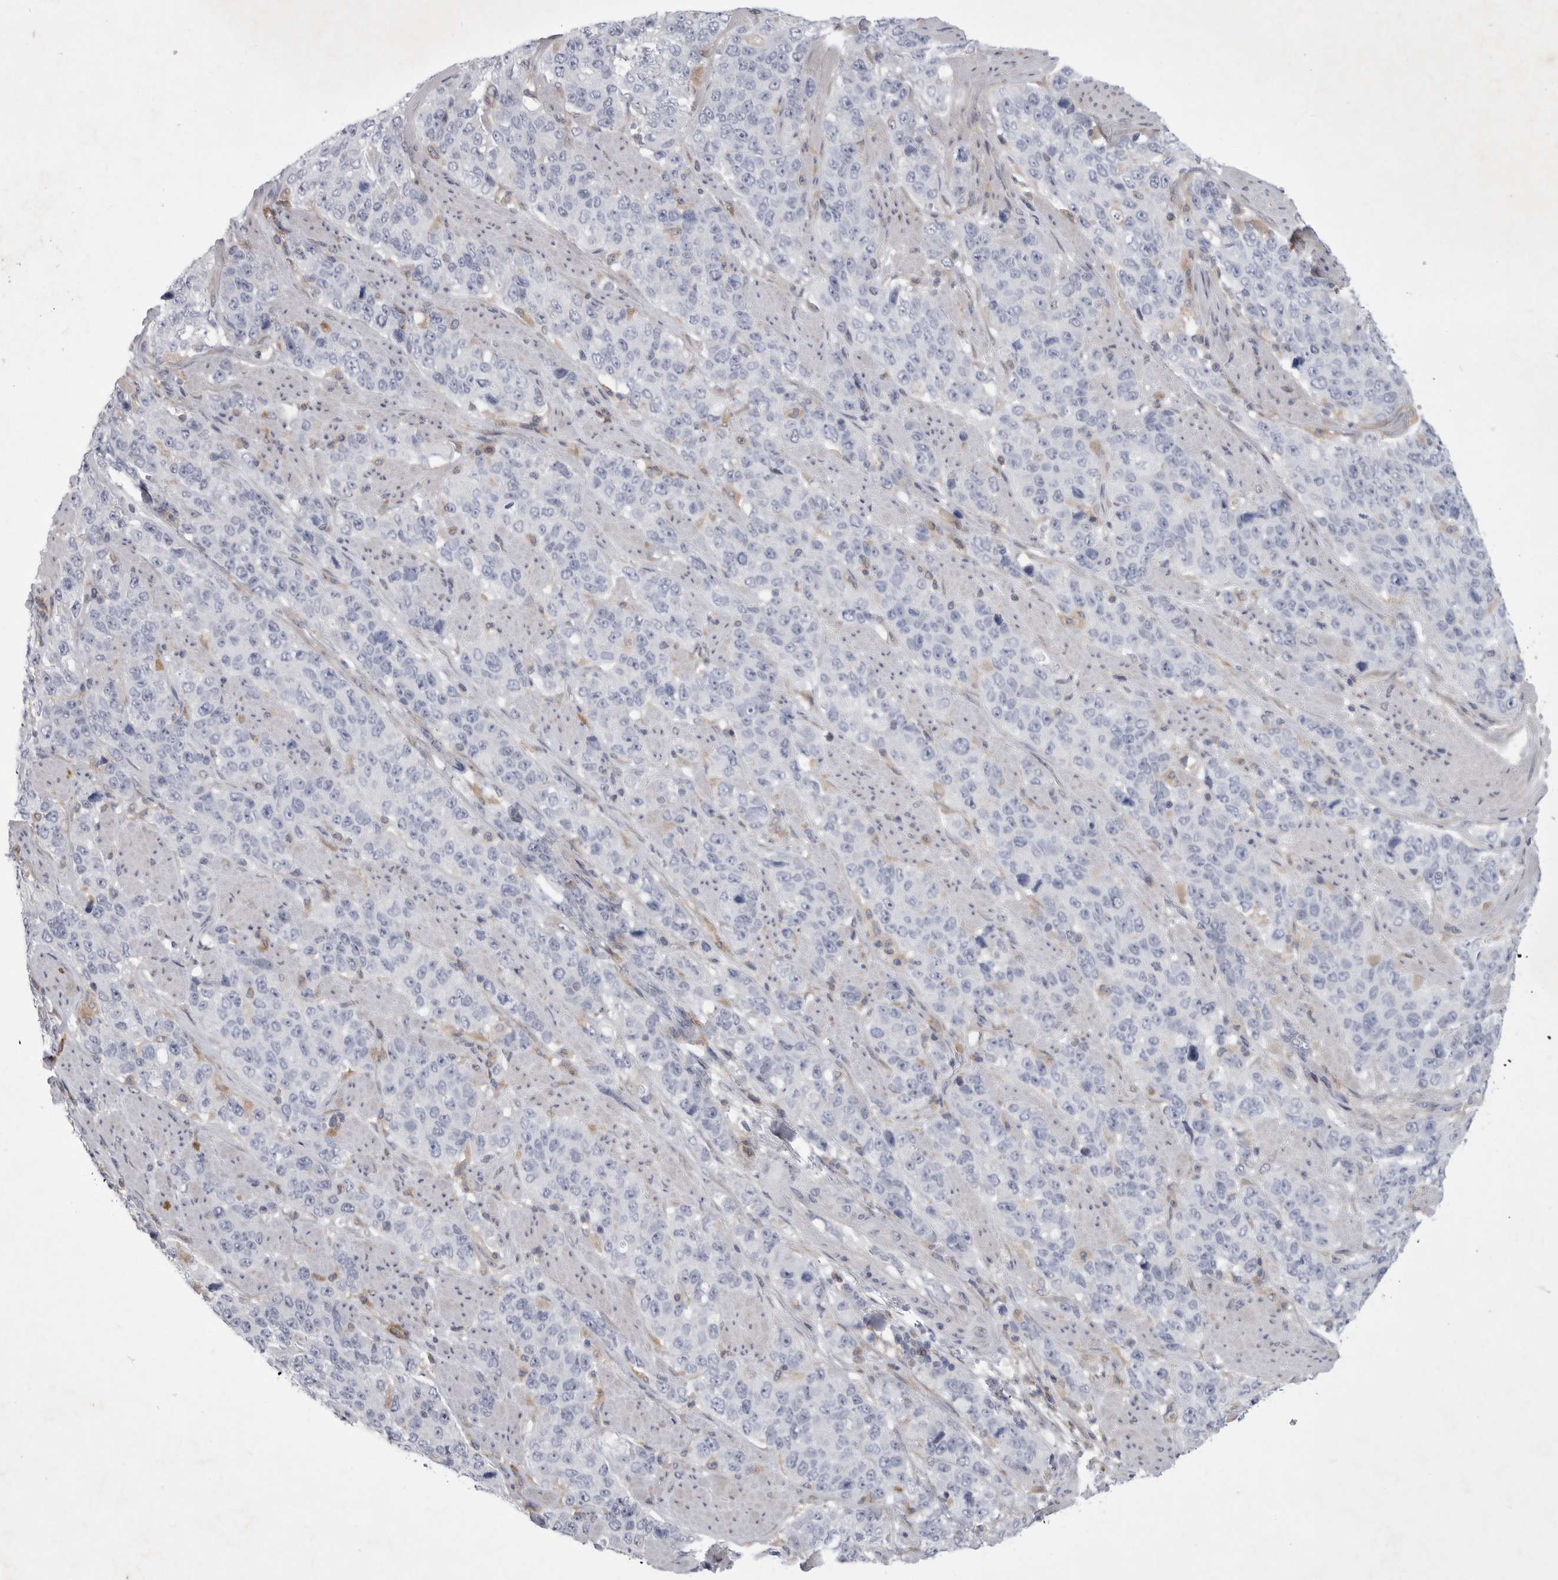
{"staining": {"intensity": "negative", "quantity": "none", "location": "none"}, "tissue": "stomach cancer", "cell_type": "Tumor cells", "image_type": "cancer", "snomed": [{"axis": "morphology", "description": "Adenocarcinoma, NOS"}, {"axis": "topography", "description": "Stomach"}], "caption": "Micrograph shows no protein positivity in tumor cells of stomach adenocarcinoma tissue.", "gene": "SIGLEC10", "patient": {"sex": "male", "age": 48}}